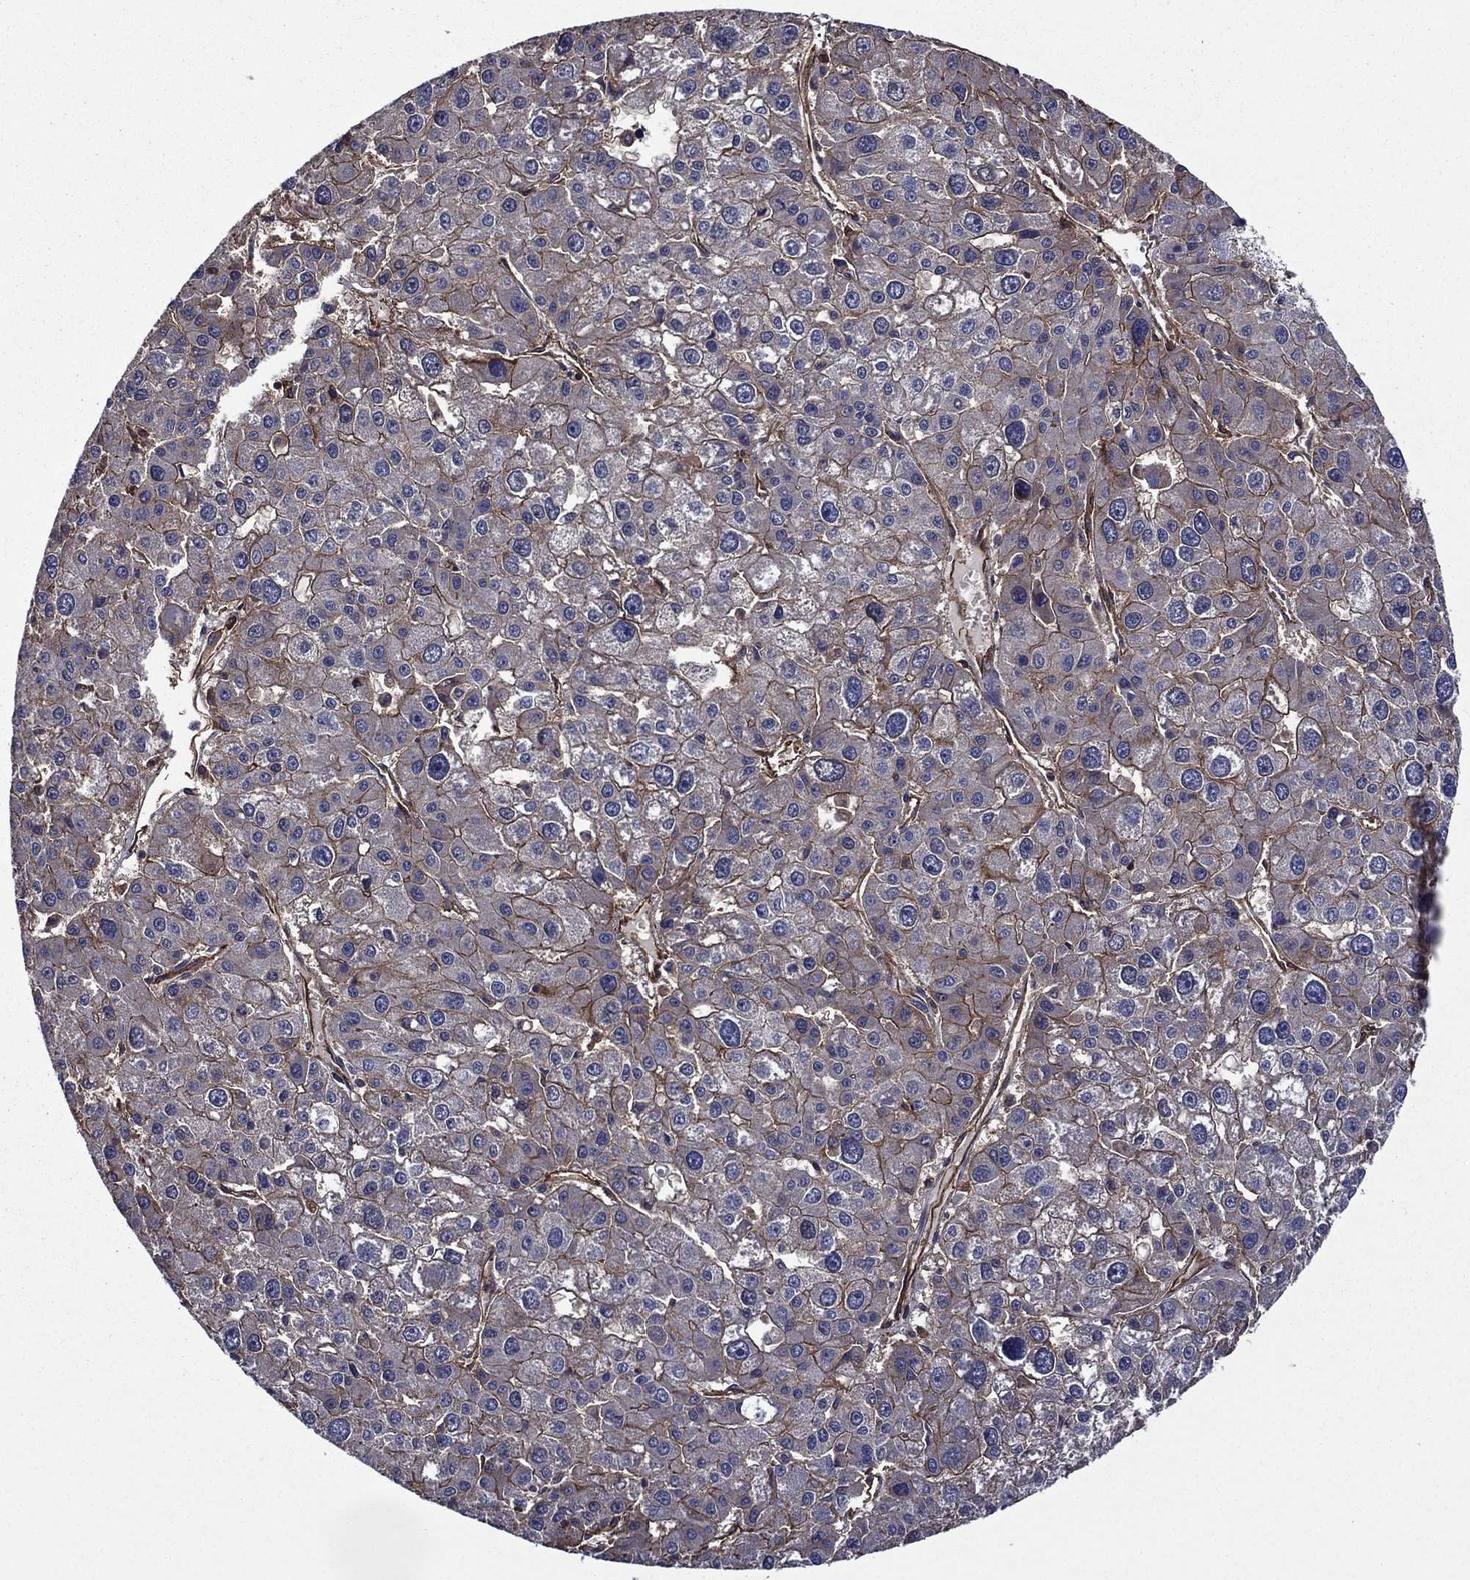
{"staining": {"intensity": "moderate", "quantity": "25%-75%", "location": "cytoplasmic/membranous"}, "tissue": "liver cancer", "cell_type": "Tumor cells", "image_type": "cancer", "snomed": [{"axis": "morphology", "description": "Carcinoma, Hepatocellular, NOS"}, {"axis": "topography", "description": "Liver"}], "caption": "A micrograph of liver cancer stained for a protein shows moderate cytoplasmic/membranous brown staining in tumor cells.", "gene": "PLPP3", "patient": {"sex": "male", "age": 73}}